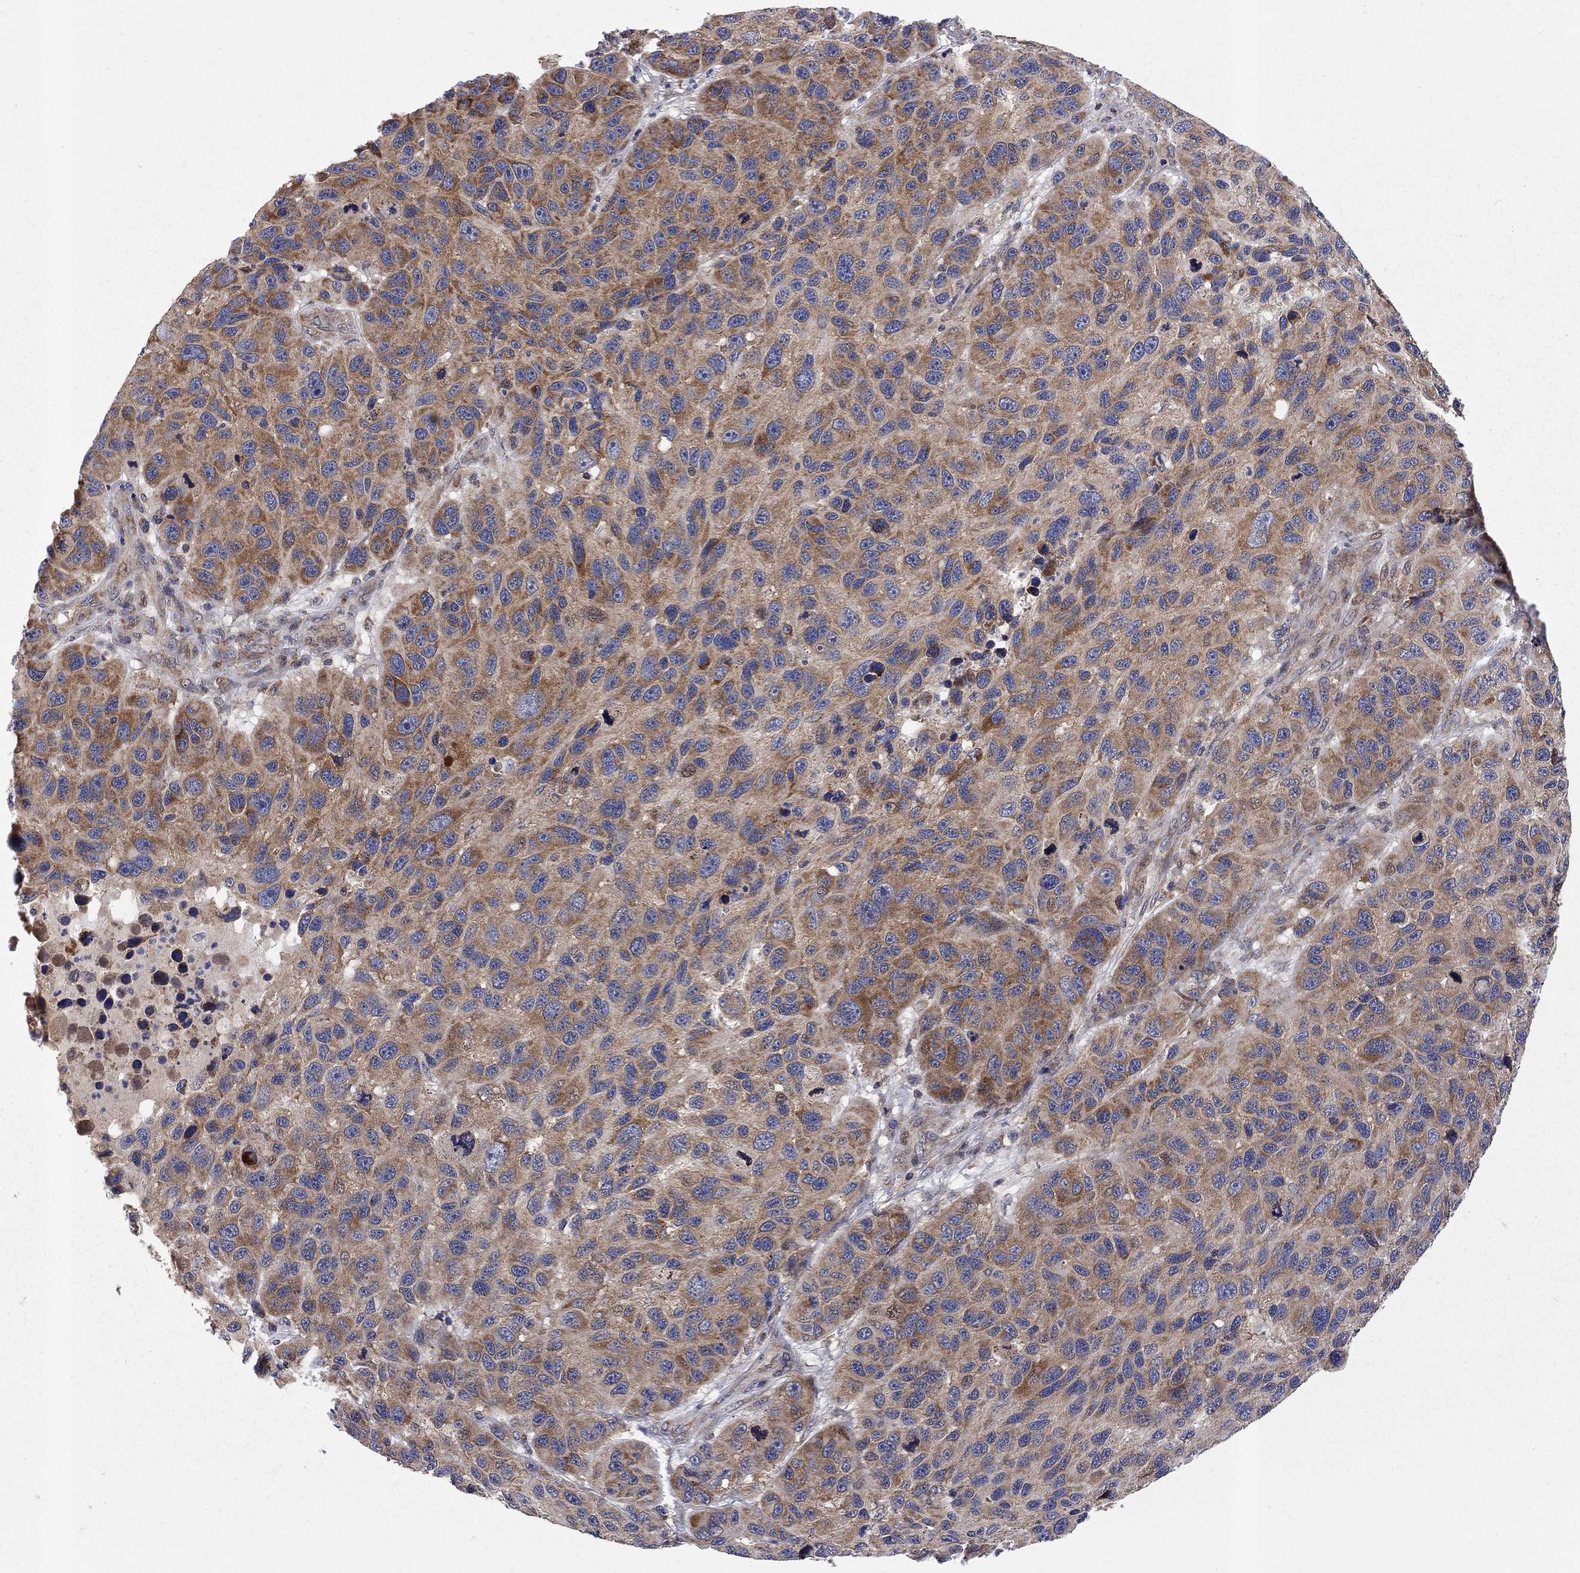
{"staining": {"intensity": "moderate", "quantity": ">75%", "location": "cytoplasmic/membranous"}, "tissue": "melanoma", "cell_type": "Tumor cells", "image_type": "cancer", "snomed": [{"axis": "morphology", "description": "Malignant melanoma, NOS"}, {"axis": "topography", "description": "Skin"}], "caption": "Immunohistochemical staining of malignant melanoma displays medium levels of moderate cytoplasmic/membranous protein staining in about >75% of tumor cells.", "gene": "CNOT11", "patient": {"sex": "male", "age": 53}}